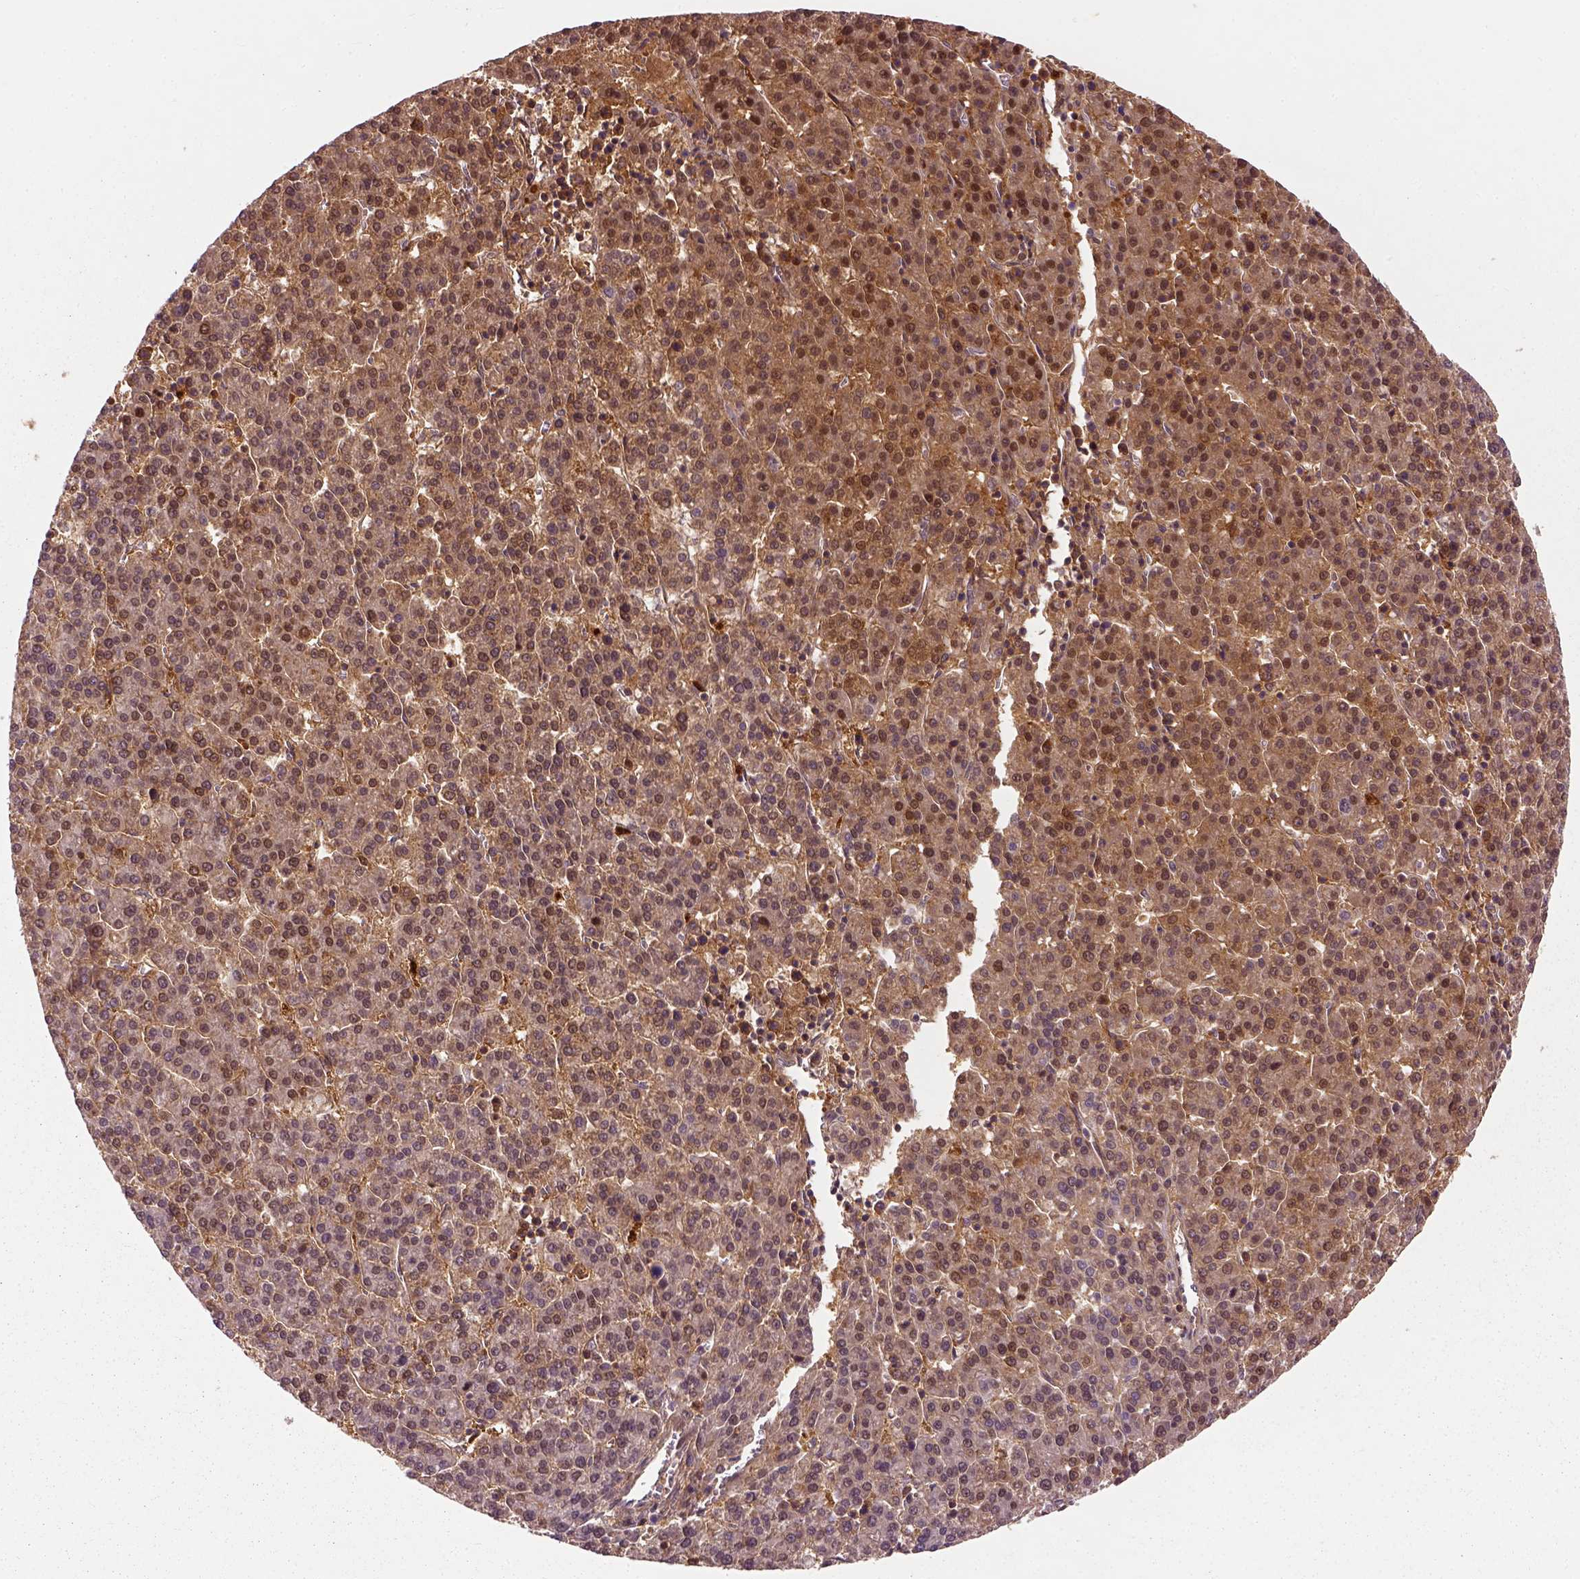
{"staining": {"intensity": "moderate", "quantity": ">75%", "location": "cytoplasmic/membranous"}, "tissue": "liver cancer", "cell_type": "Tumor cells", "image_type": "cancer", "snomed": [{"axis": "morphology", "description": "Carcinoma, Hepatocellular, NOS"}, {"axis": "topography", "description": "Liver"}], "caption": "An immunohistochemistry micrograph of tumor tissue is shown. Protein staining in brown highlights moderate cytoplasmic/membranous positivity in hepatocellular carcinoma (liver) within tumor cells. The staining is performed using DAB (3,3'-diaminobenzidine) brown chromogen to label protein expression. The nuclei are counter-stained blue using hematoxylin.", "gene": "GPI", "patient": {"sex": "female", "age": 58}}